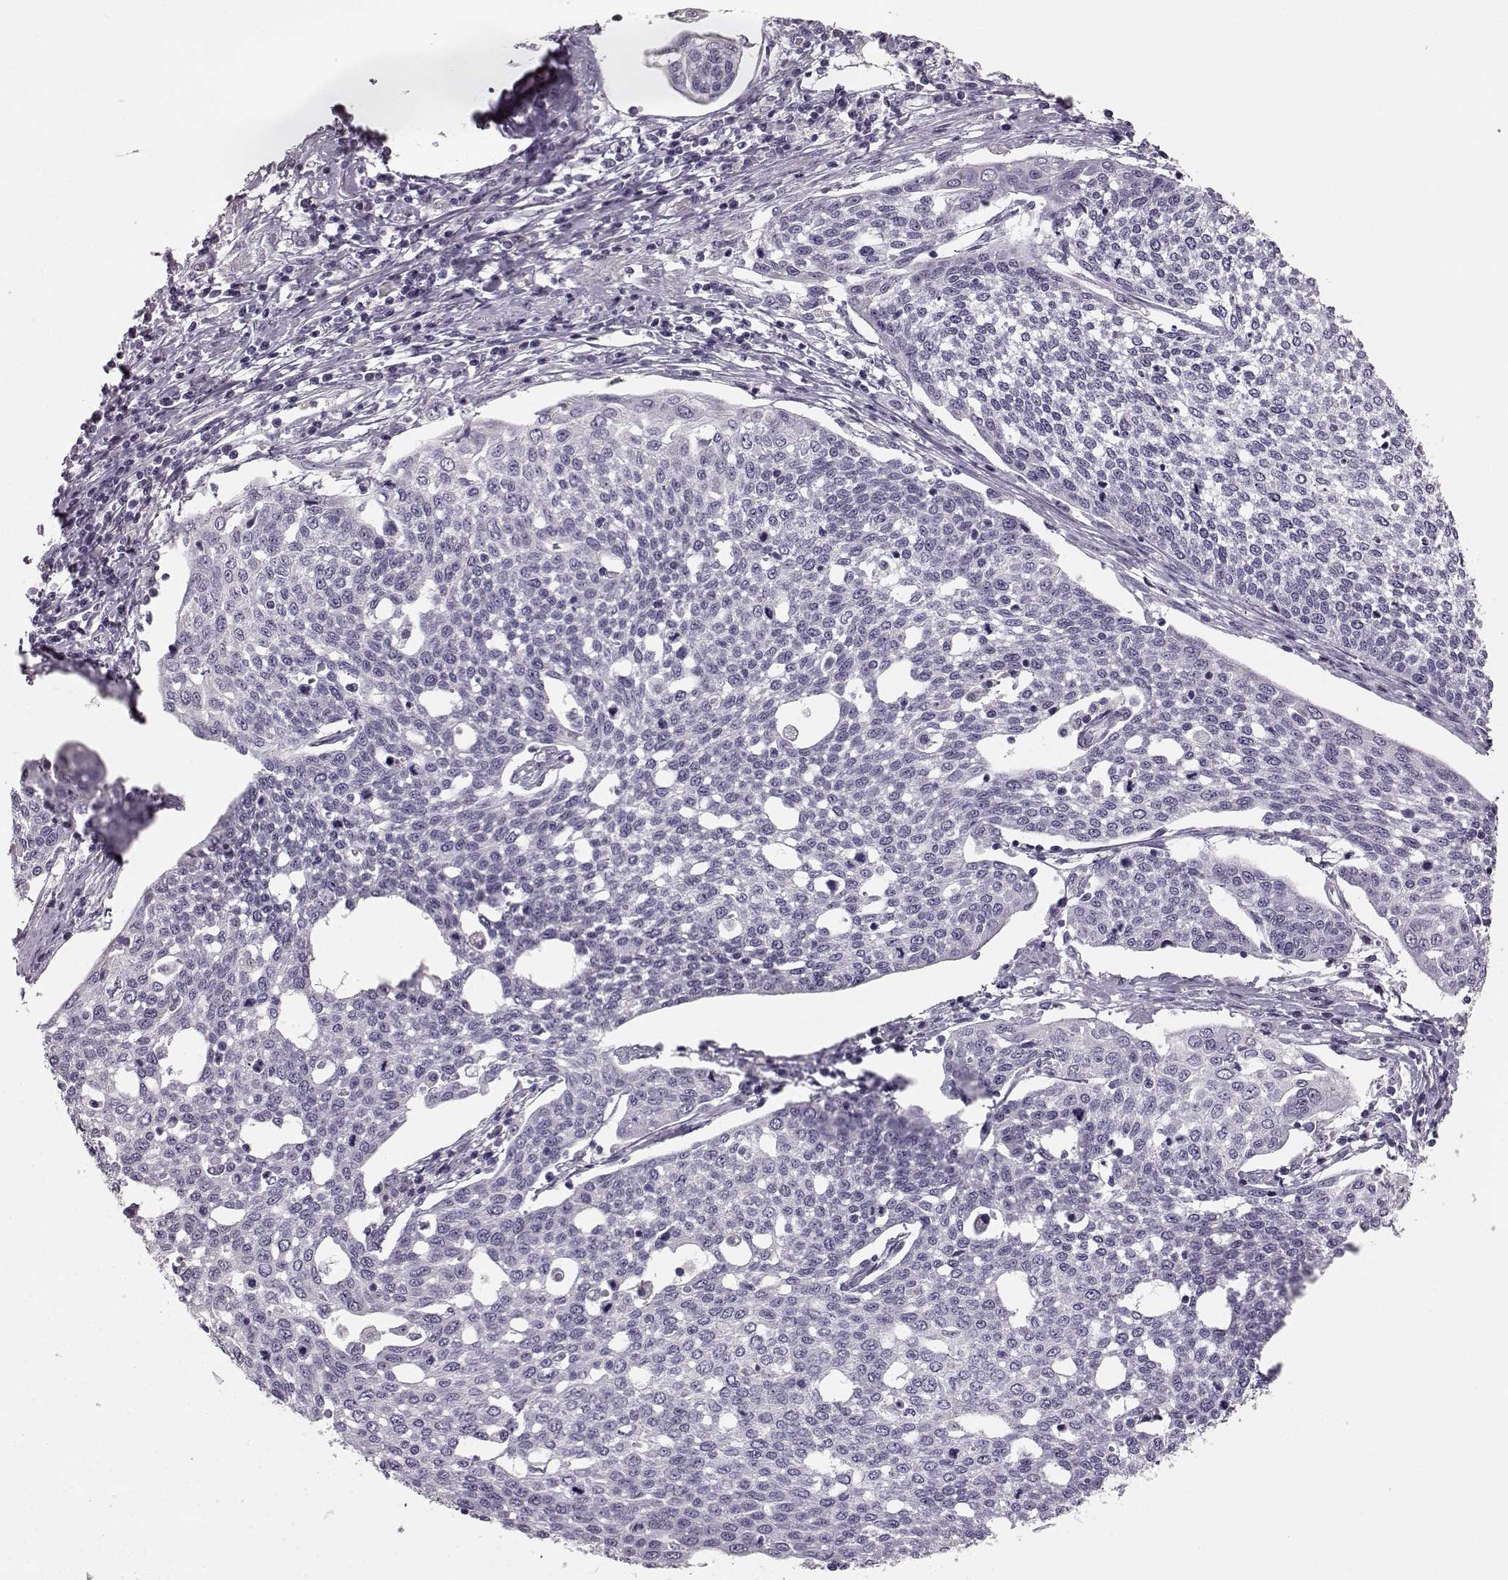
{"staining": {"intensity": "negative", "quantity": "none", "location": "none"}, "tissue": "cervical cancer", "cell_type": "Tumor cells", "image_type": "cancer", "snomed": [{"axis": "morphology", "description": "Squamous cell carcinoma, NOS"}, {"axis": "topography", "description": "Cervix"}], "caption": "IHC histopathology image of squamous cell carcinoma (cervical) stained for a protein (brown), which exhibits no staining in tumor cells.", "gene": "KIAA0319", "patient": {"sex": "female", "age": 34}}